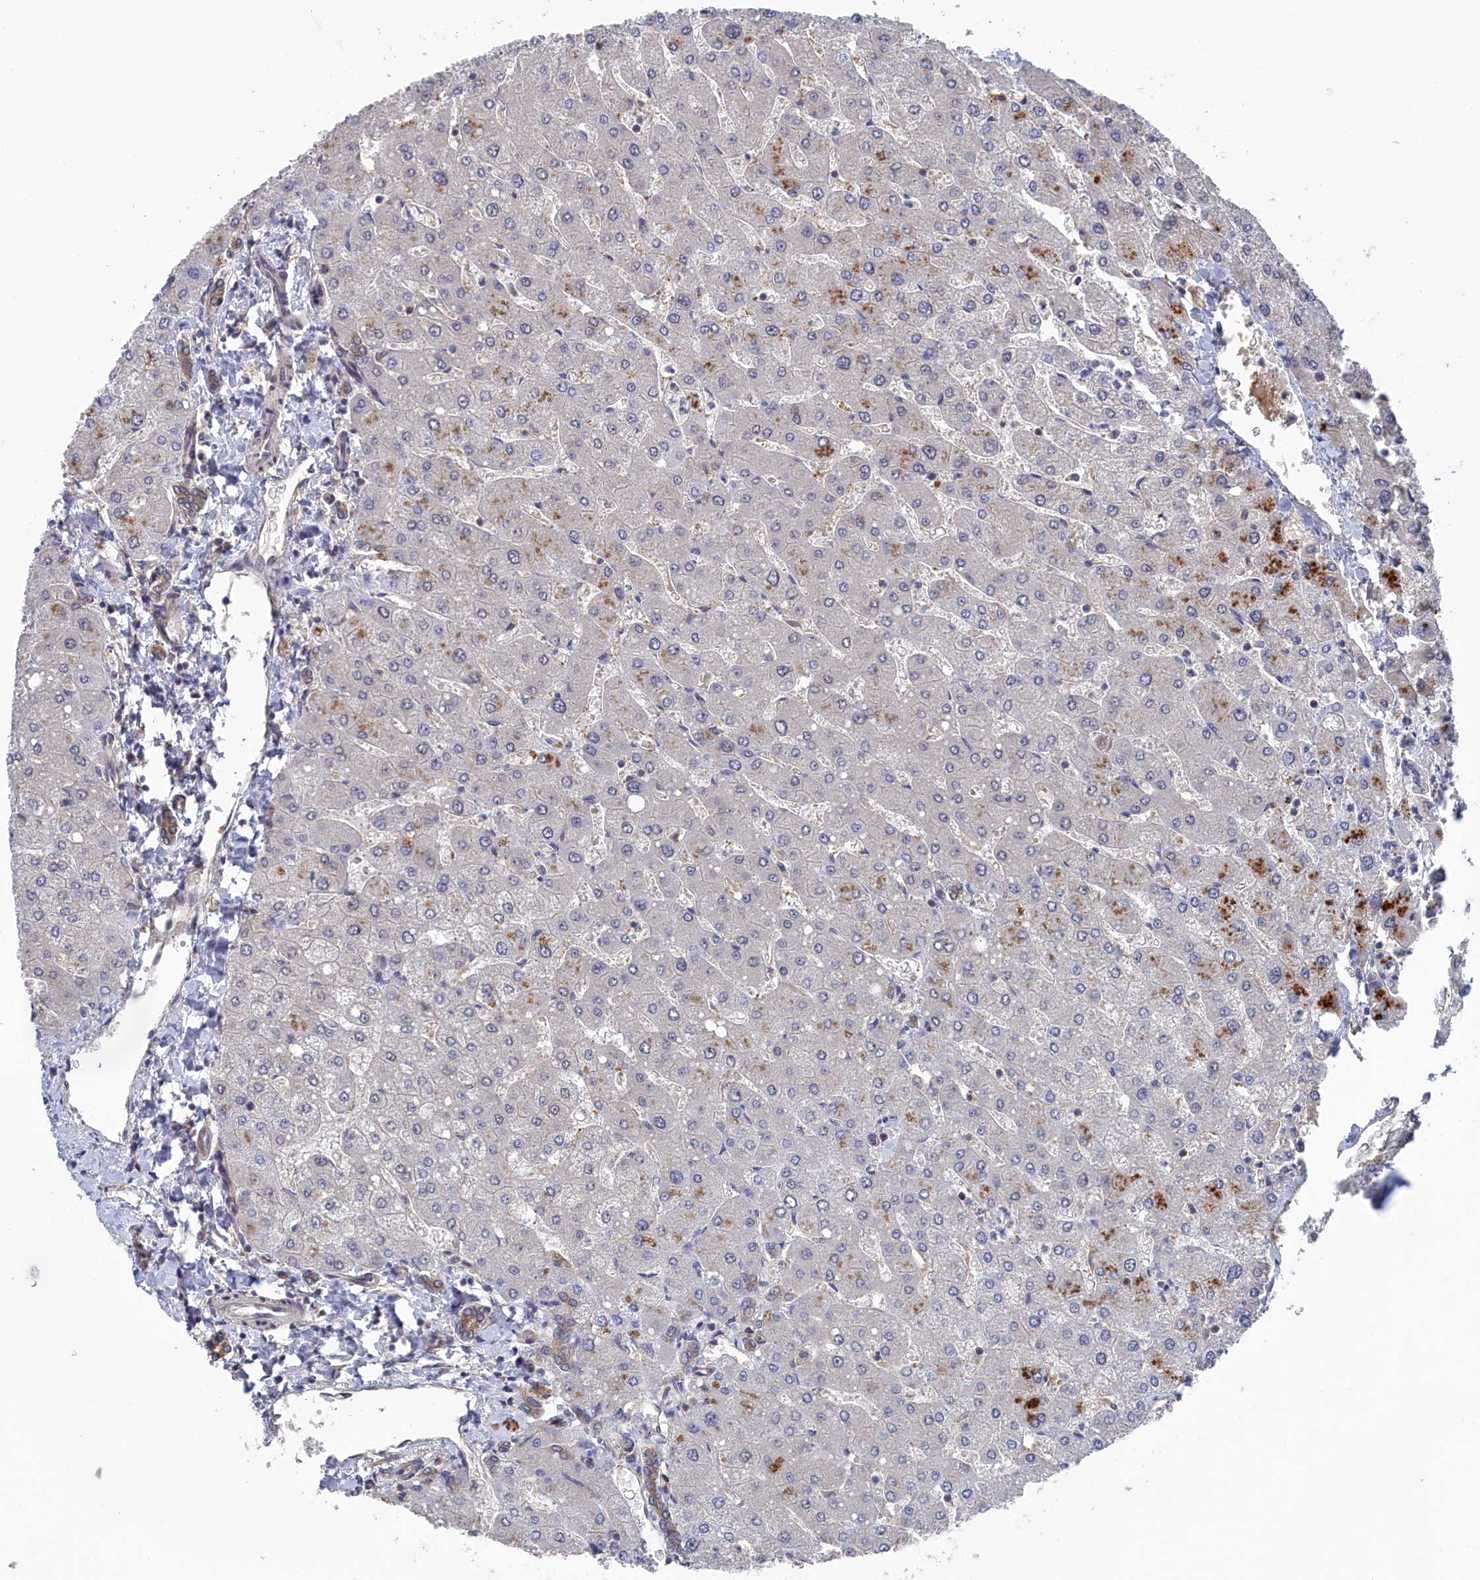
{"staining": {"intensity": "weak", "quantity": ">75%", "location": "cytoplasmic/membranous"}, "tissue": "liver", "cell_type": "Cholangiocytes", "image_type": "normal", "snomed": [{"axis": "morphology", "description": "Normal tissue, NOS"}, {"axis": "topography", "description": "Liver"}], "caption": "A brown stain labels weak cytoplasmic/membranous staining of a protein in cholangiocytes of benign human liver.", "gene": "NUTF2", "patient": {"sex": "male", "age": 55}}